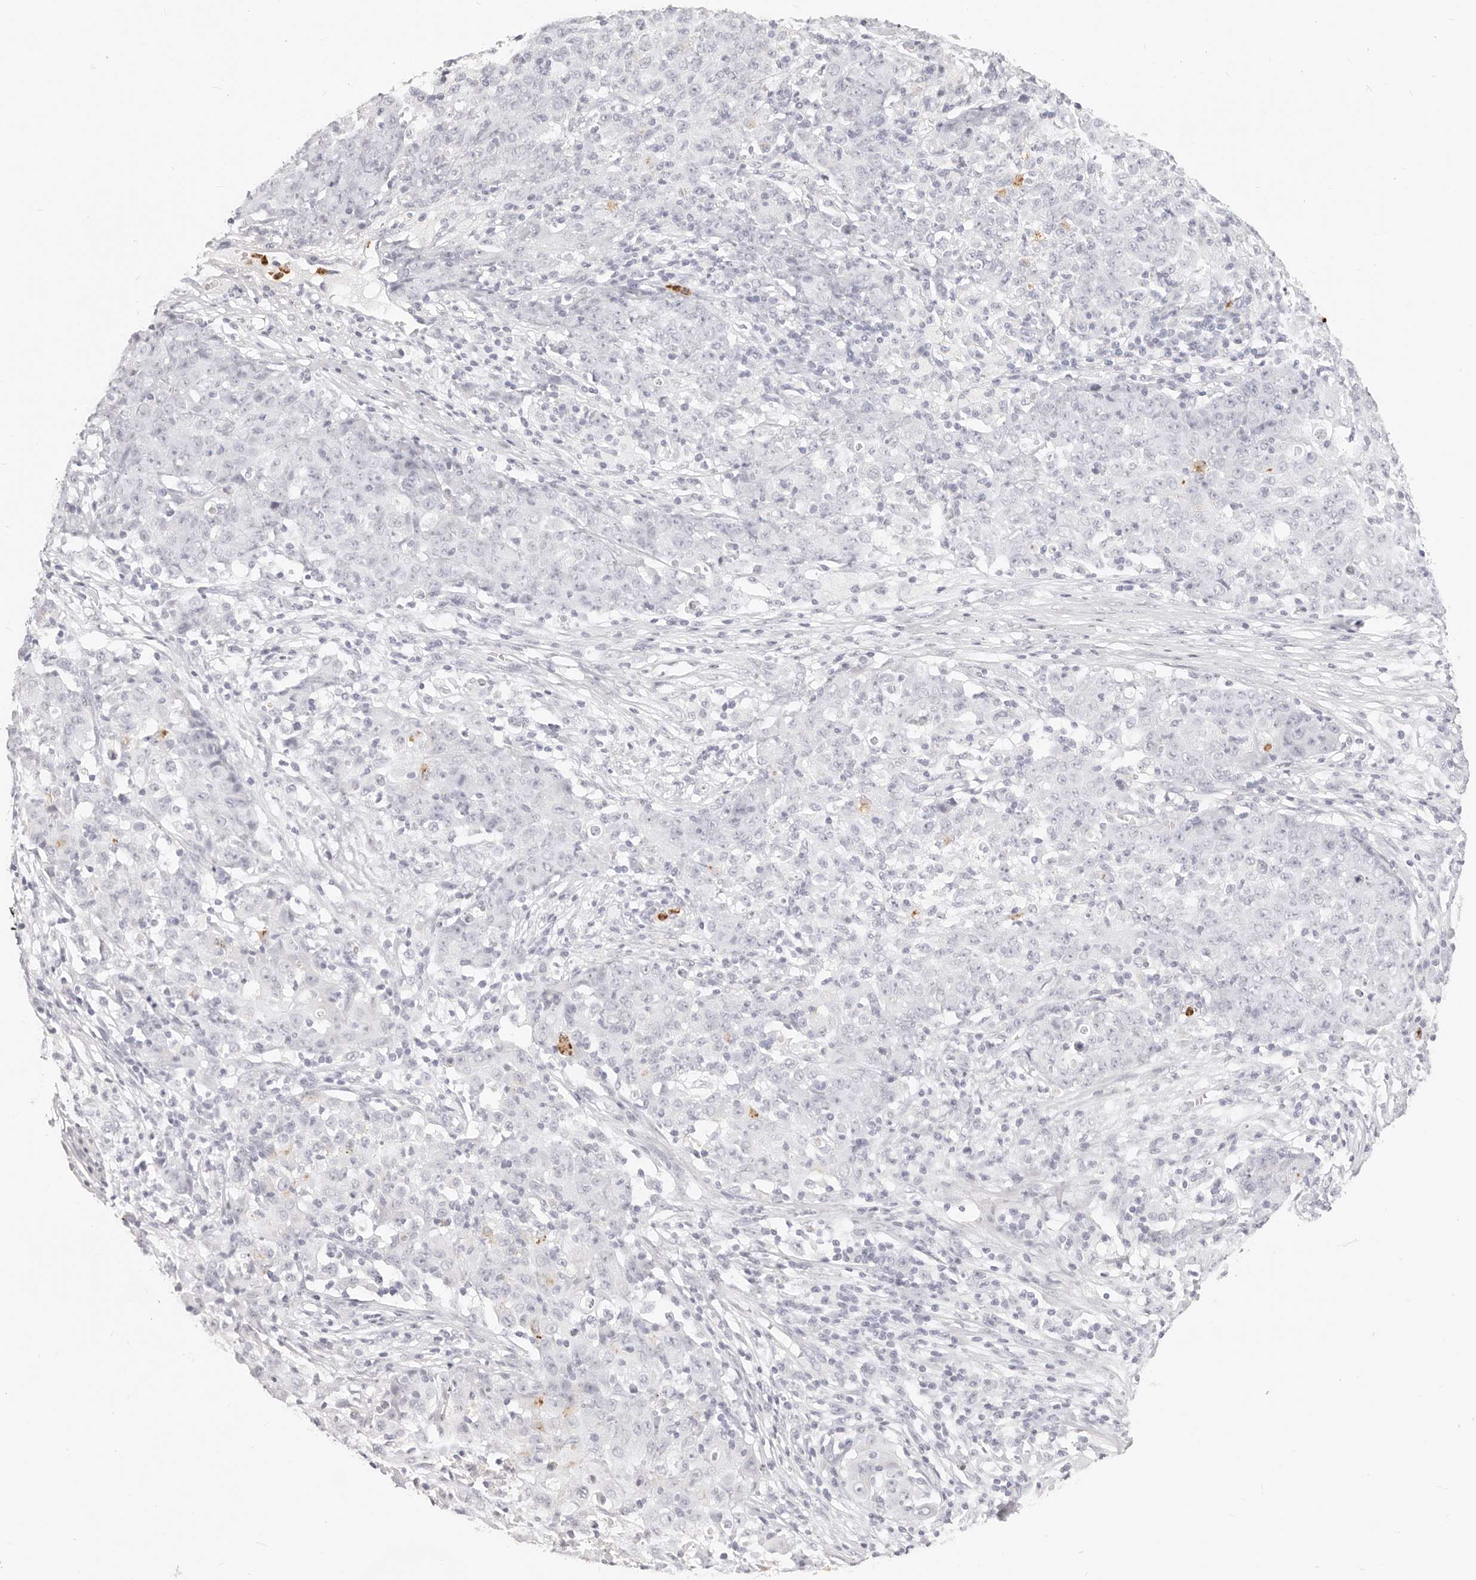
{"staining": {"intensity": "negative", "quantity": "none", "location": "none"}, "tissue": "ovarian cancer", "cell_type": "Tumor cells", "image_type": "cancer", "snomed": [{"axis": "morphology", "description": "Carcinoma, endometroid"}, {"axis": "topography", "description": "Ovary"}], "caption": "Tumor cells show no significant protein positivity in ovarian cancer (endometroid carcinoma). (Immunohistochemistry, brightfield microscopy, high magnification).", "gene": "CAMP", "patient": {"sex": "female", "age": 42}}